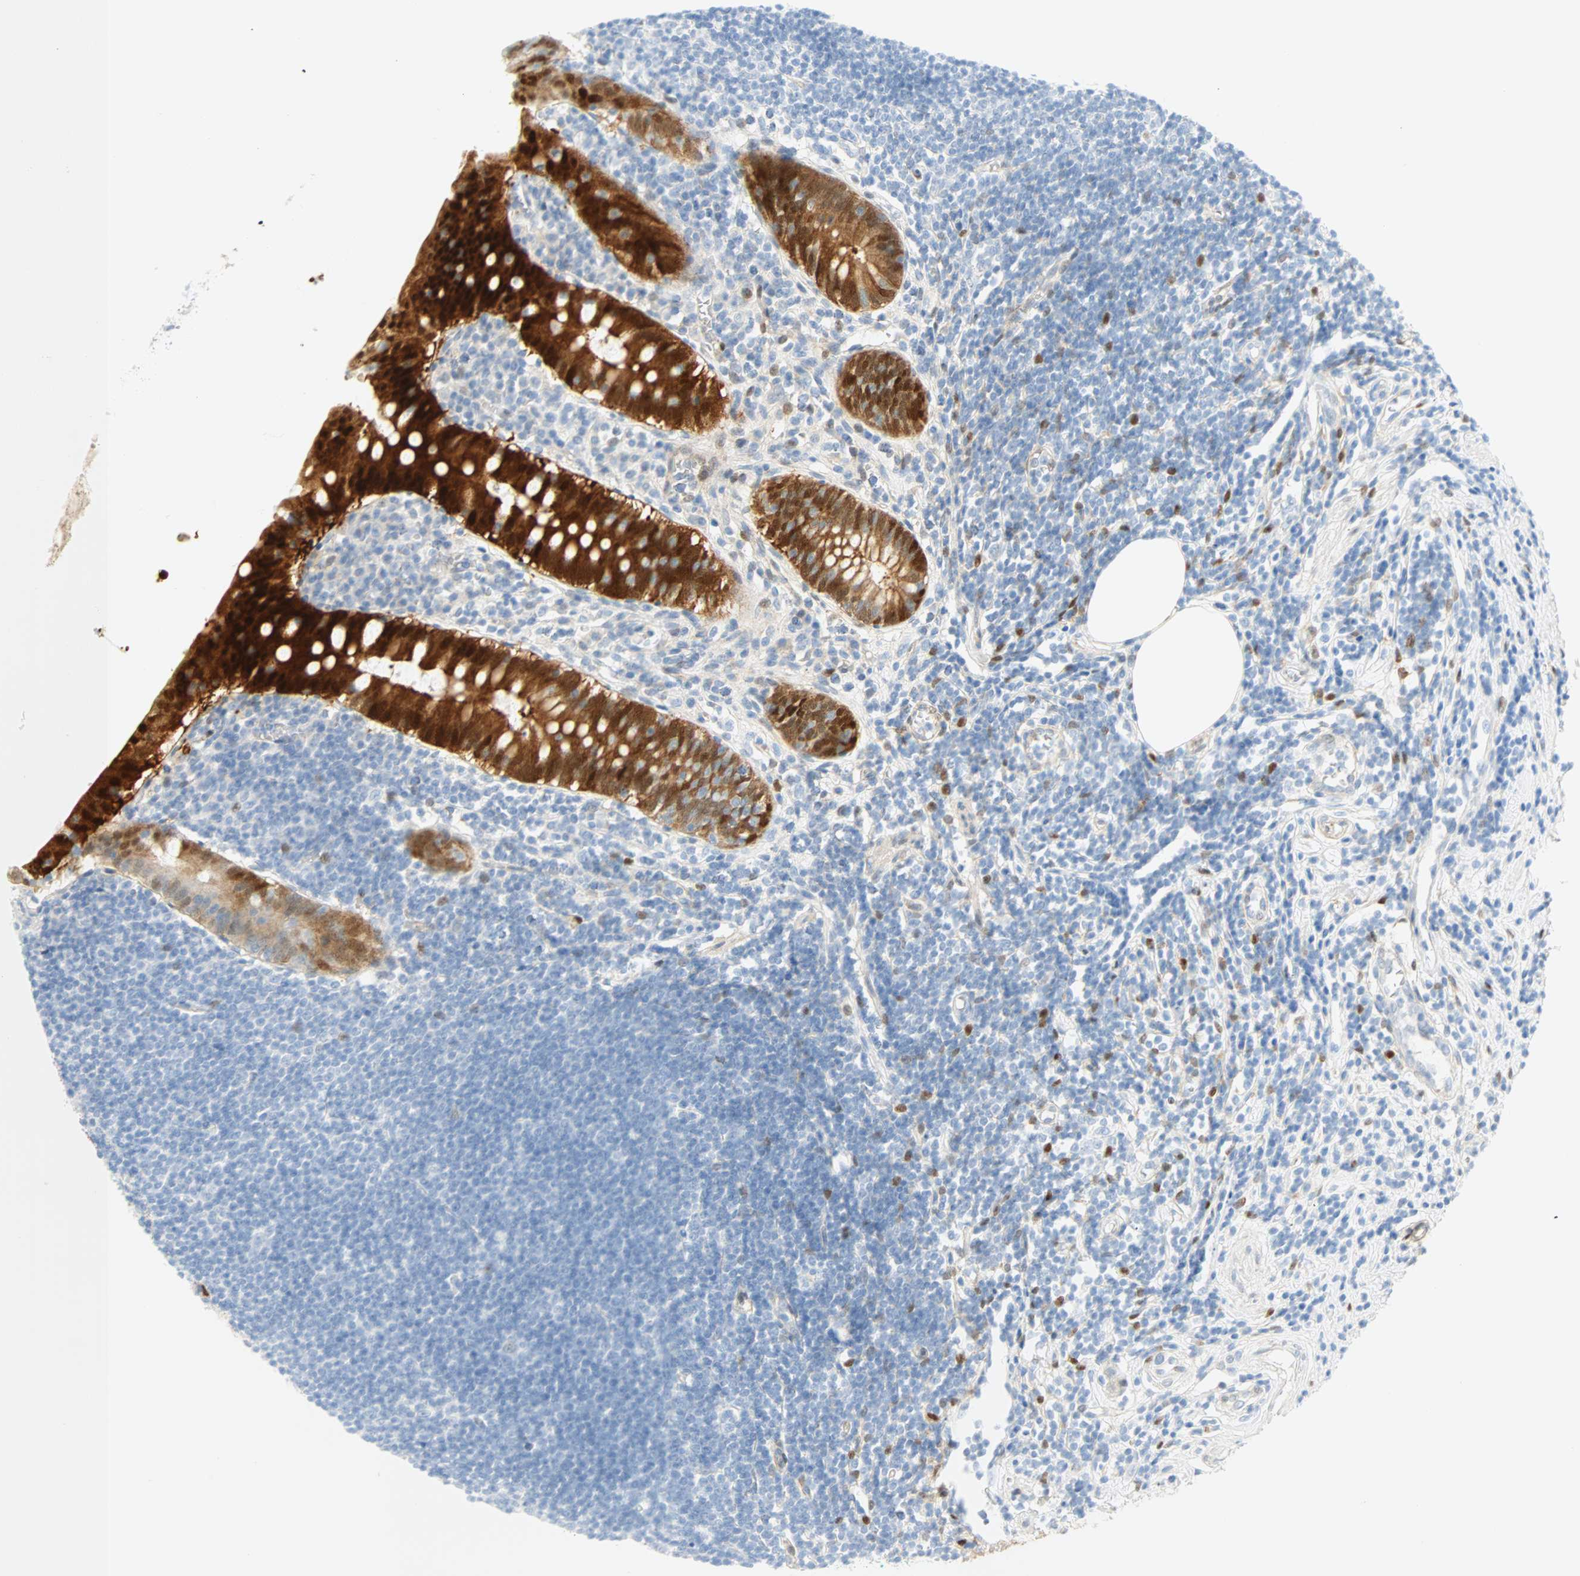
{"staining": {"intensity": "strong", "quantity": "25%-75%", "location": "cytoplasmic/membranous"}, "tissue": "appendix", "cell_type": "Glandular cells", "image_type": "normal", "snomed": [{"axis": "morphology", "description": "Normal tissue, NOS"}, {"axis": "topography", "description": "Appendix"}], "caption": "Appendix stained with DAB (3,3'-diaminobenzidine) immunohistochemistry demonstrates high levels of strong cytoplasmic/membranous positivity in approximately 25%-75% of glandular cells.", "gene": "SELENBP1", "patient": {"sex": "female", "age": 50}}